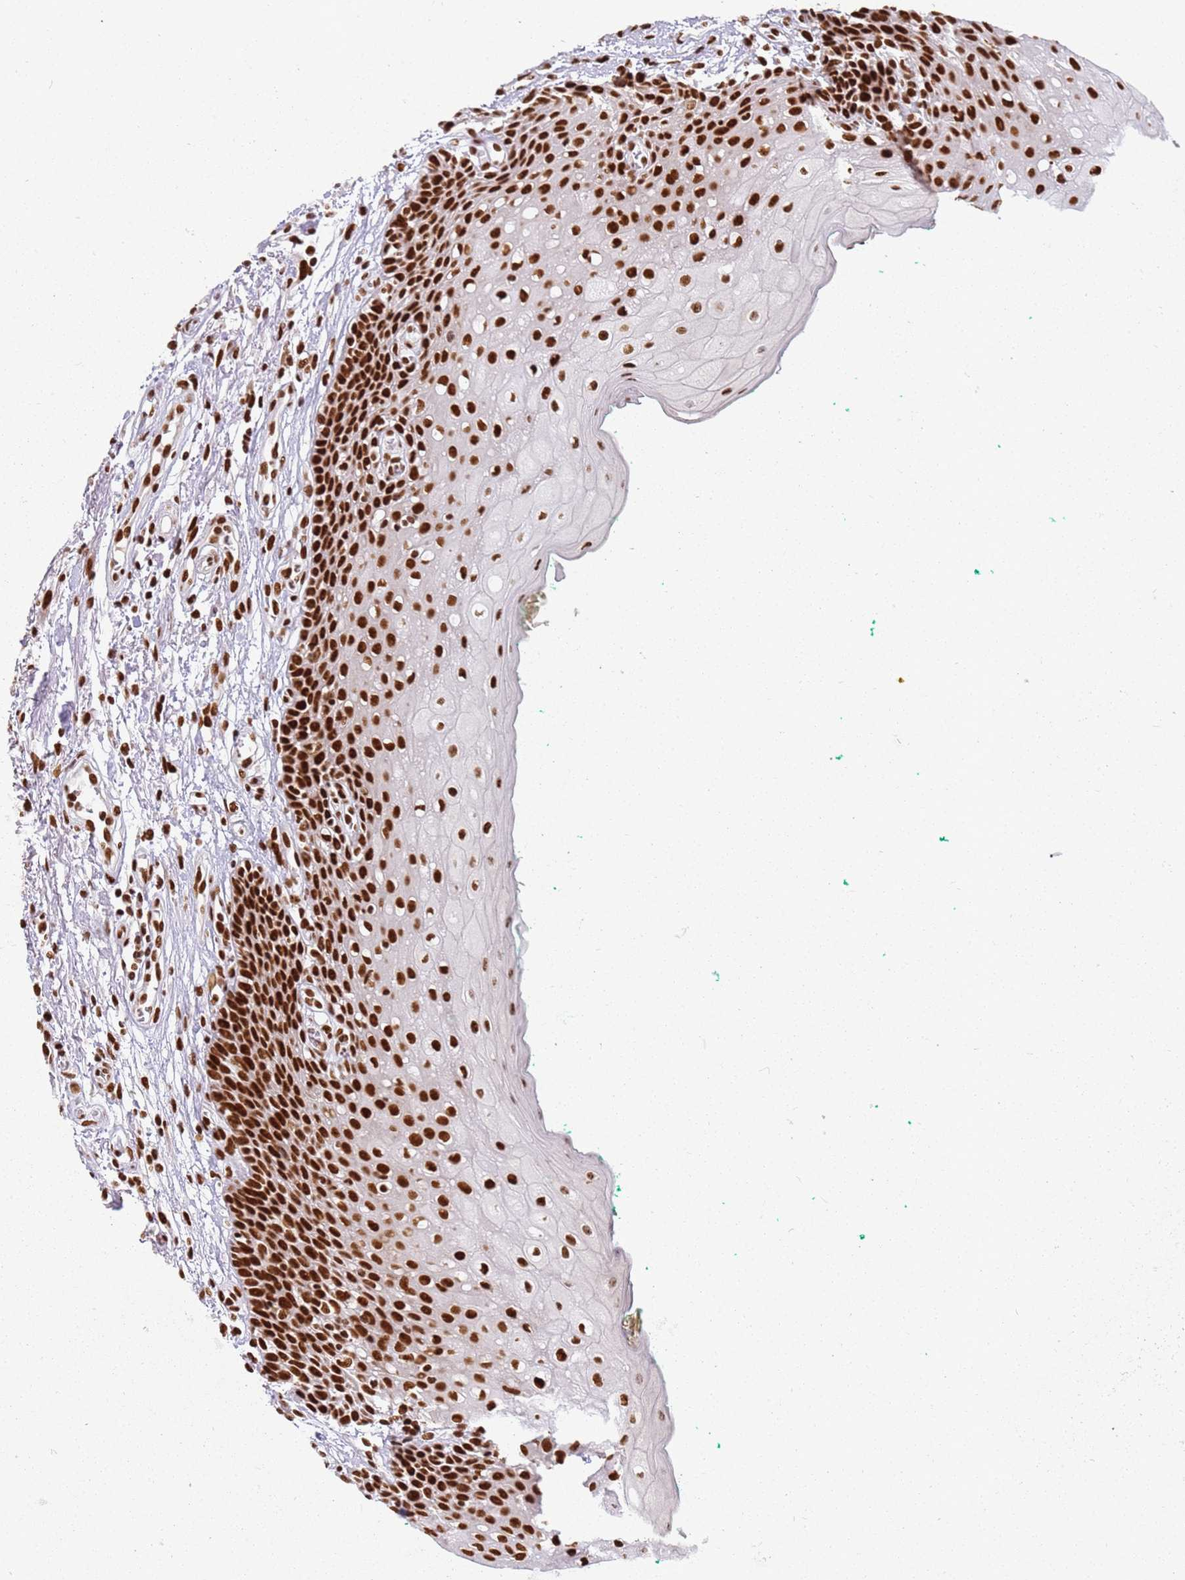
{"staining": {"intensity": "strong", "quantity": ">75%", "location": "nuclear"}, "tissue": "oral mucosa", "cell_type": "Squamous epithelial cells", "image_type": "normal", "snomed": [{"axis": "morphology", "description": "Normal tissue, NOS"}, {"axis": "morphology", "description": "Squamous cell carcinoma, NOS"}, {"axis": "topography", "description": "Oral tissue"}, {"axis": "topography", "description": "Tounge, NOS"}, {"axis": "topography", "description": "Head-Neck"}], "caption": "Benign oral mucosa was stained to show a protein in brown. There is high levels of strong nuclear staining in about >75% of squamous epithelial cells. The staining was performed using DAB (3,3'-diaminobenzidine), with brown indicating positive protein expression. Nuclei are stained blue with hematoxylin.", "gene": "TENT4A", "patient": {"sex": "male", "age": 79}}